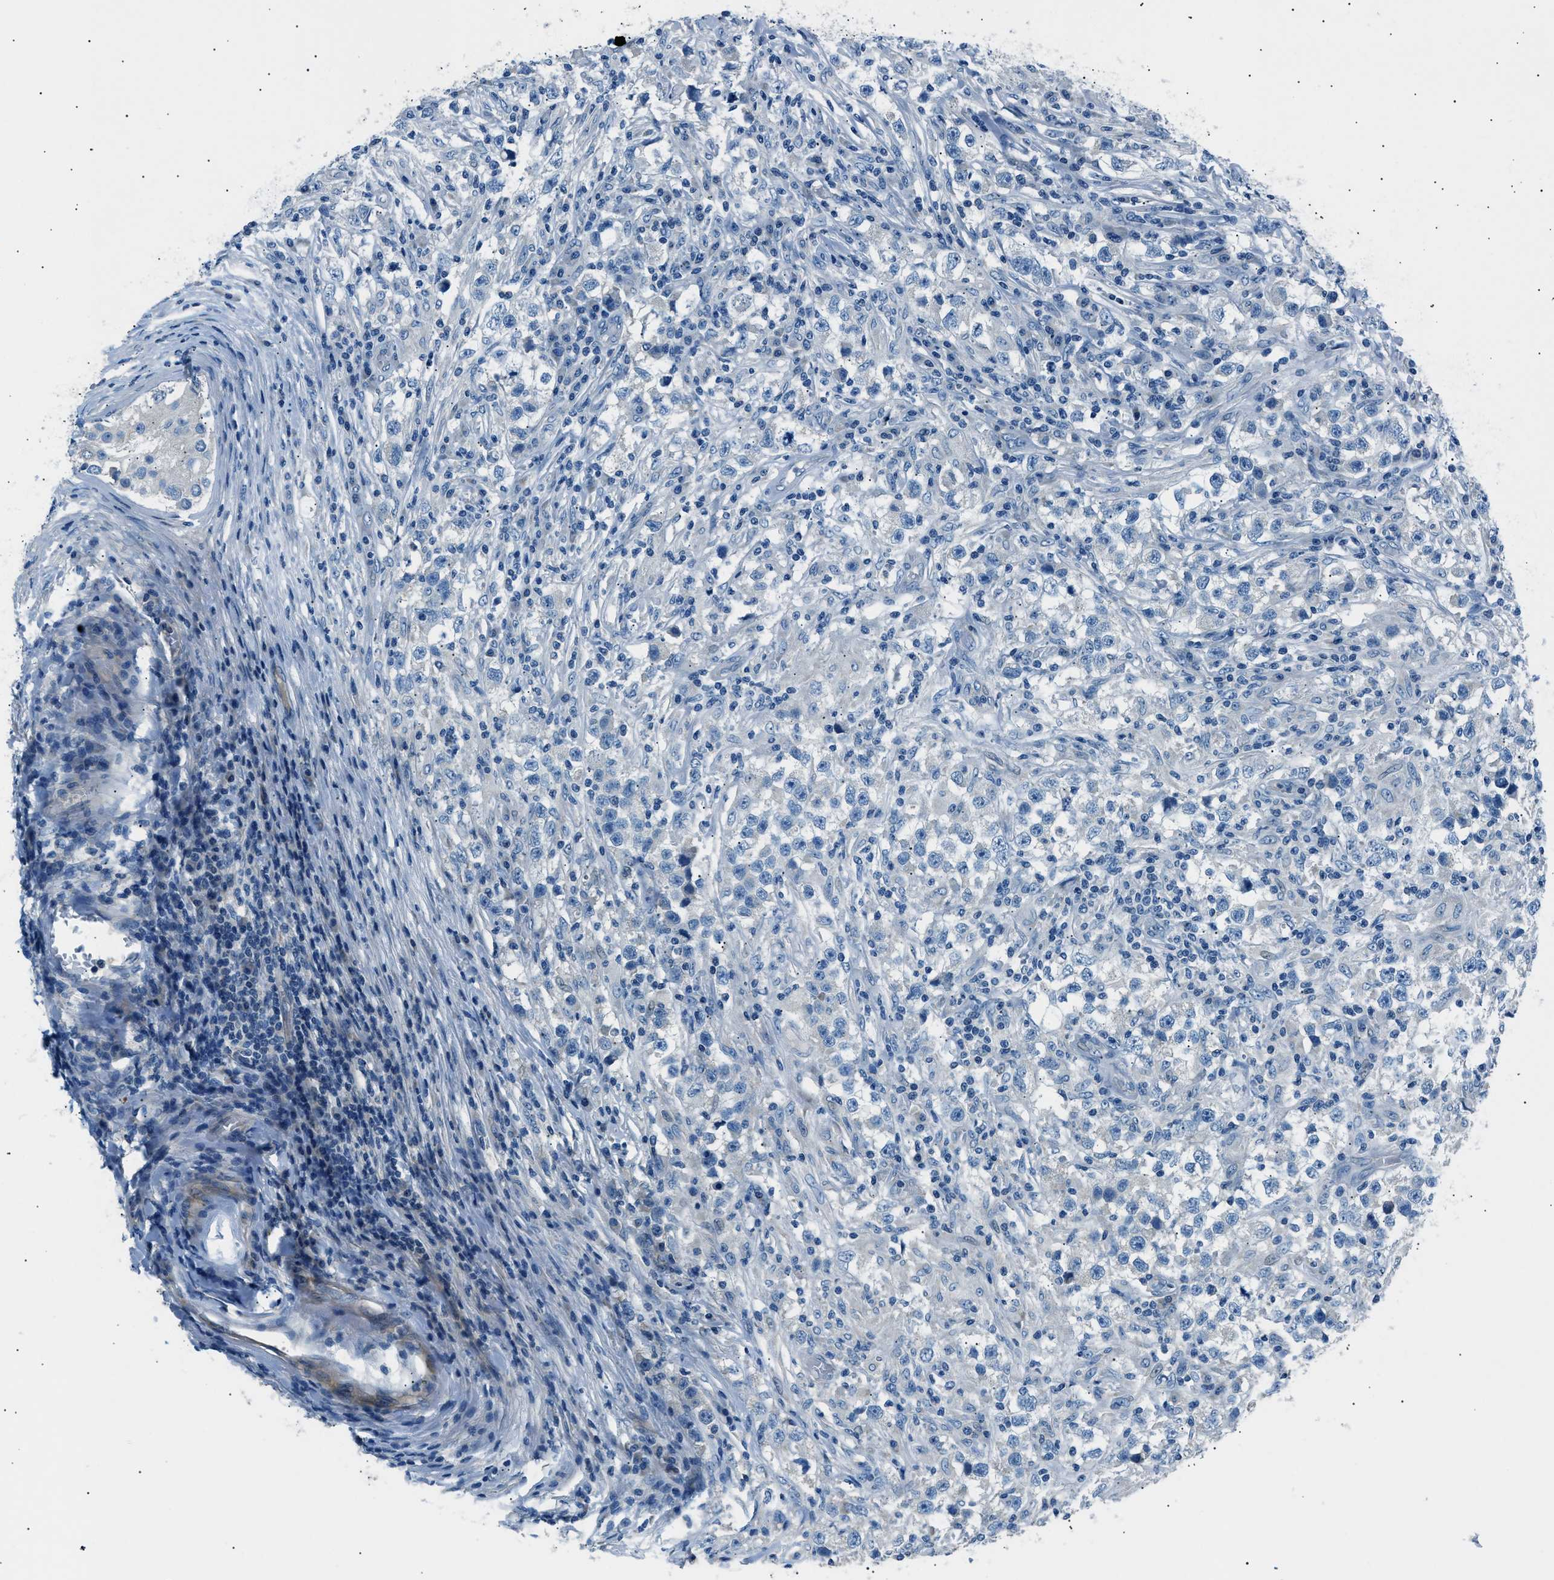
{"staining": {"intensity": "negative", "quantity": "none", "location": "none"}, "tissue": "testis cancer", "cell_type": "Tumor cells", "image_type": "cancer", "snomed": [{"axis": "morphology", "description": "Carcinoma, Embryonal, NOS"}, {"axis": "topography", "description": "Testis"}], "caption": "Human testis embryonal carcinoma stained for a protein using immunohistochemistry shows no expression in tumor cells.", "gene": "LRRC37B", "patient": {"sex": "male", "age": 21}}